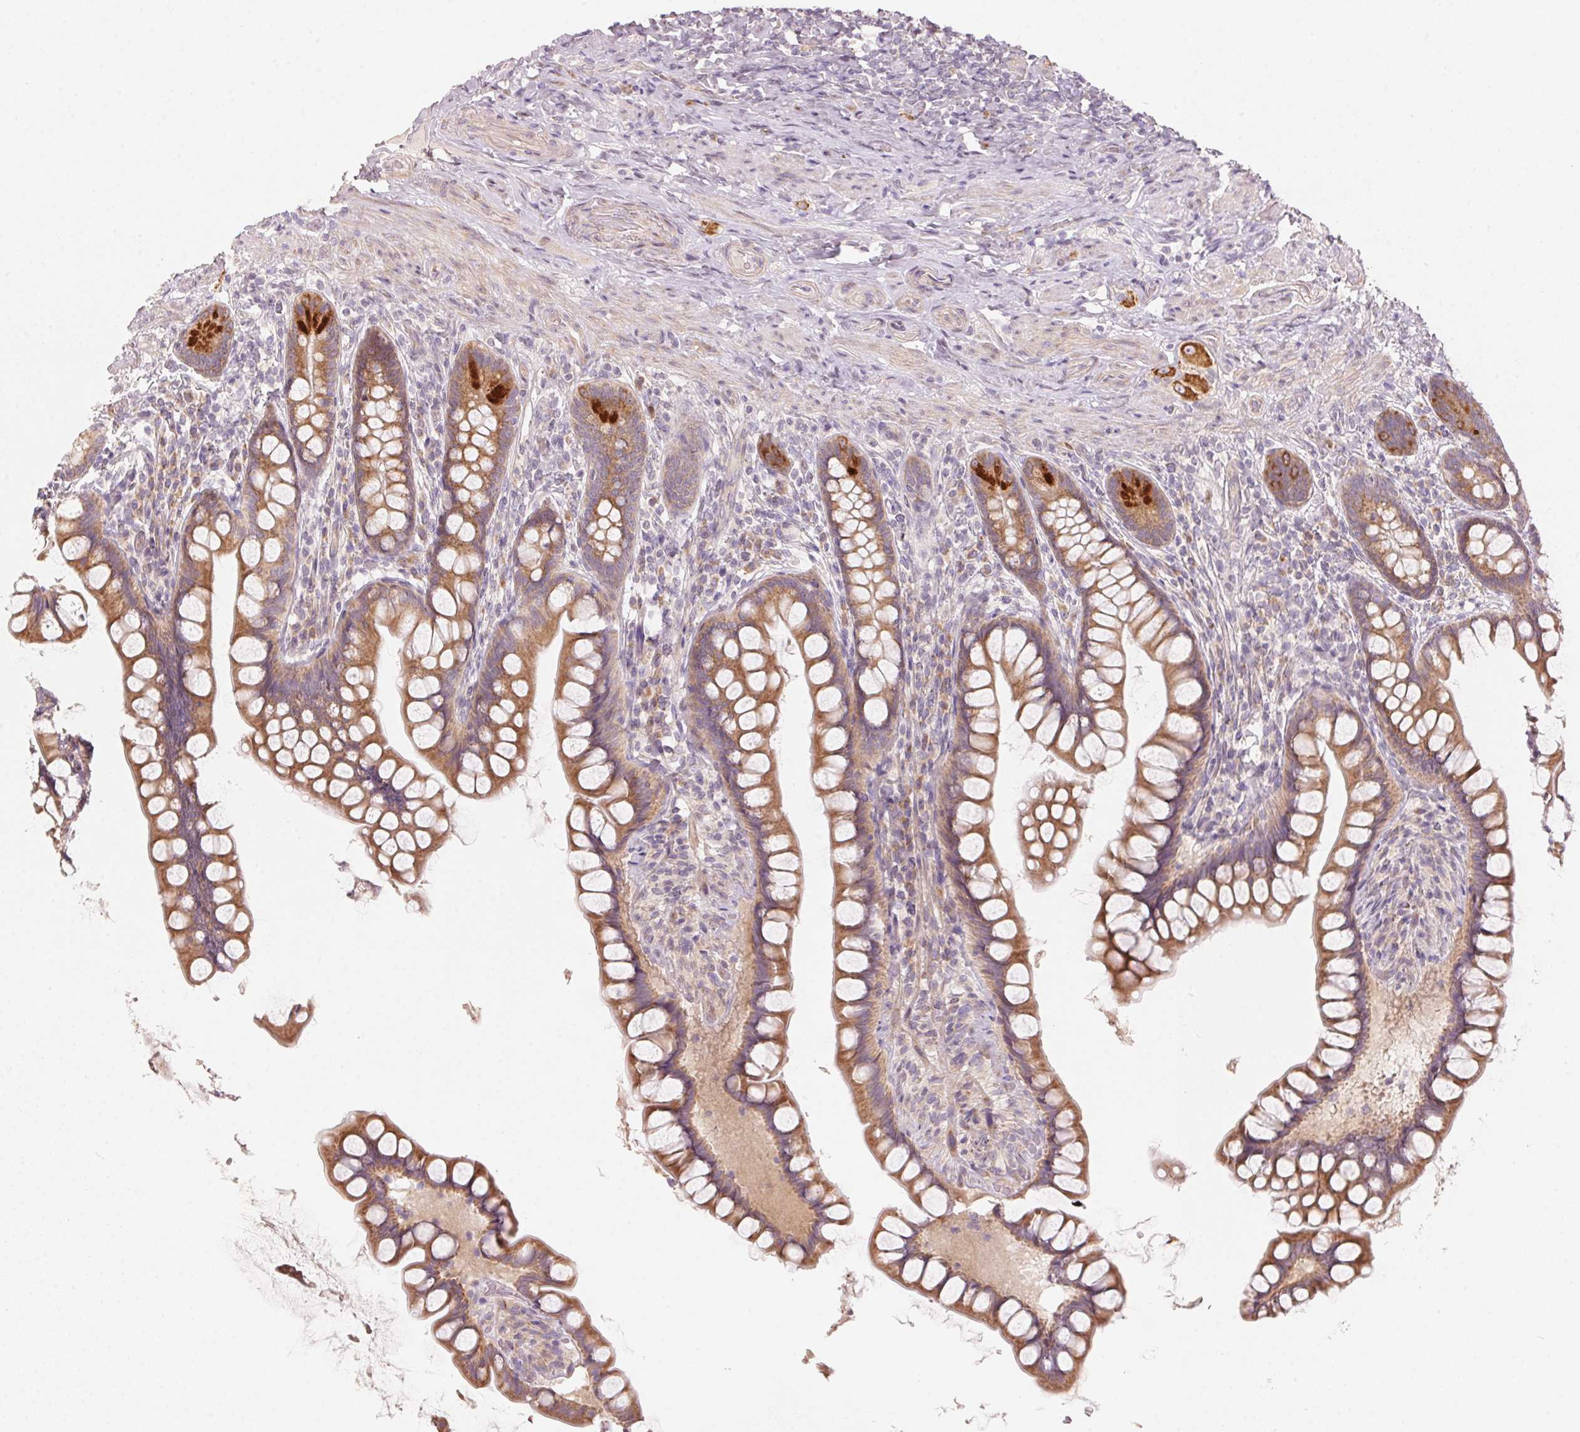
{"staining": {"intensity": "moderate", "quantity": ">75%", "location": "cytoplasmic/membranous"}, "tissue": "small intestine", "cell_type": "Glandular cells", "image_type": "normal", "snomed": [{"axis": "morphology", "description": "Normal tissue, NOS"}, {"axis": "topography", "description": "Small intestine"}], "caption": "An IHC photomicrograph of normal tissue is shown. Protein staining in brown labels moderate cytoplasmic/membranous positivity in small intestine within glandular cells.", "gene": "BLOC1S2", "patient": {"sex": "male", "age": 70}}